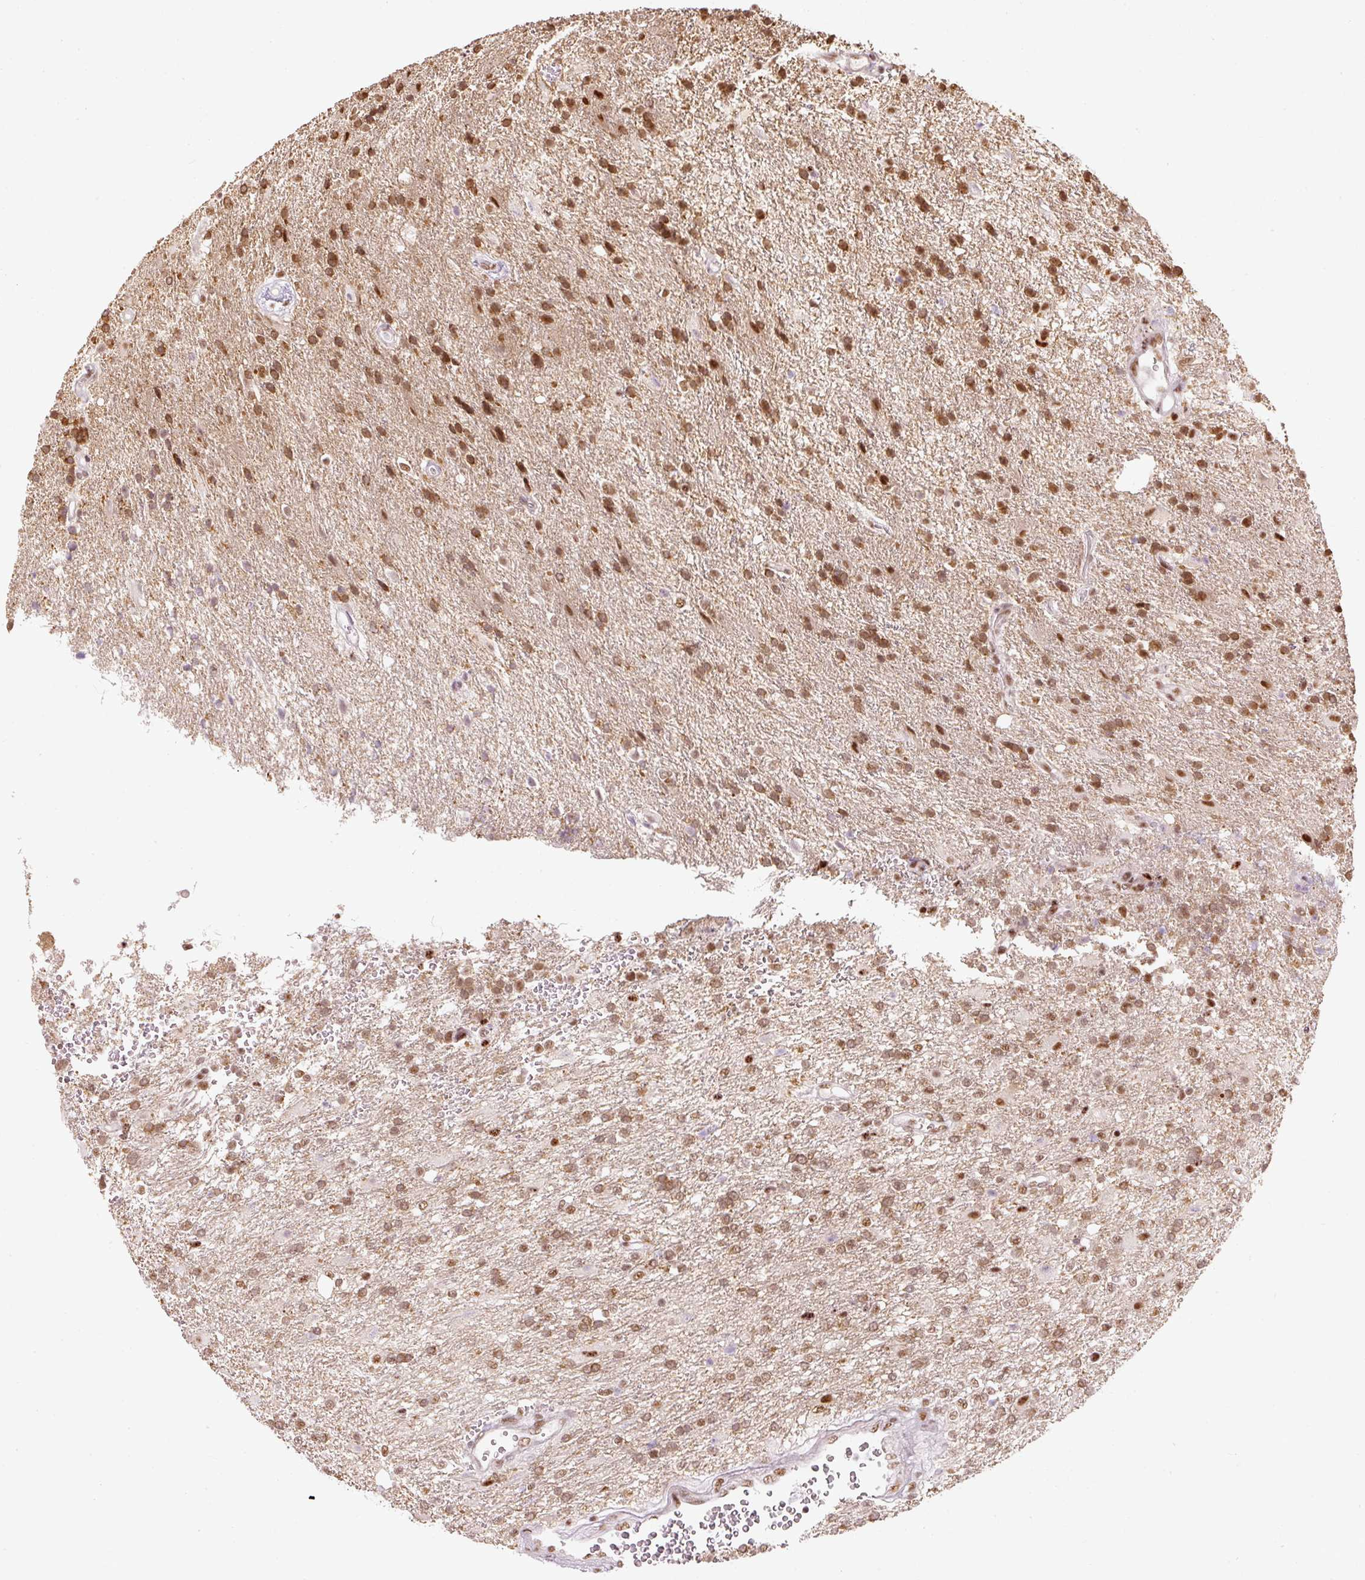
{"staining": {"intensity": "moderate", "quantity": ">75%", "location": "nuclear"}, "tissue": "glioma", "cell_type": "Tumor cells", "image_type": "cancer", "snomed": [{"axis": "morphology", "description": "Glioma, malignant, High grade"}, {"axis": "topography", "description": "Brain"}], "caption": "A high-resolution micrograph shows immunohistochemistry staining of glioma, which reveals moderate nuclear positivity in about >75% of tumor cells.", "gene": "U2AF2", "patient": {"sex": "male", "age": 56}}